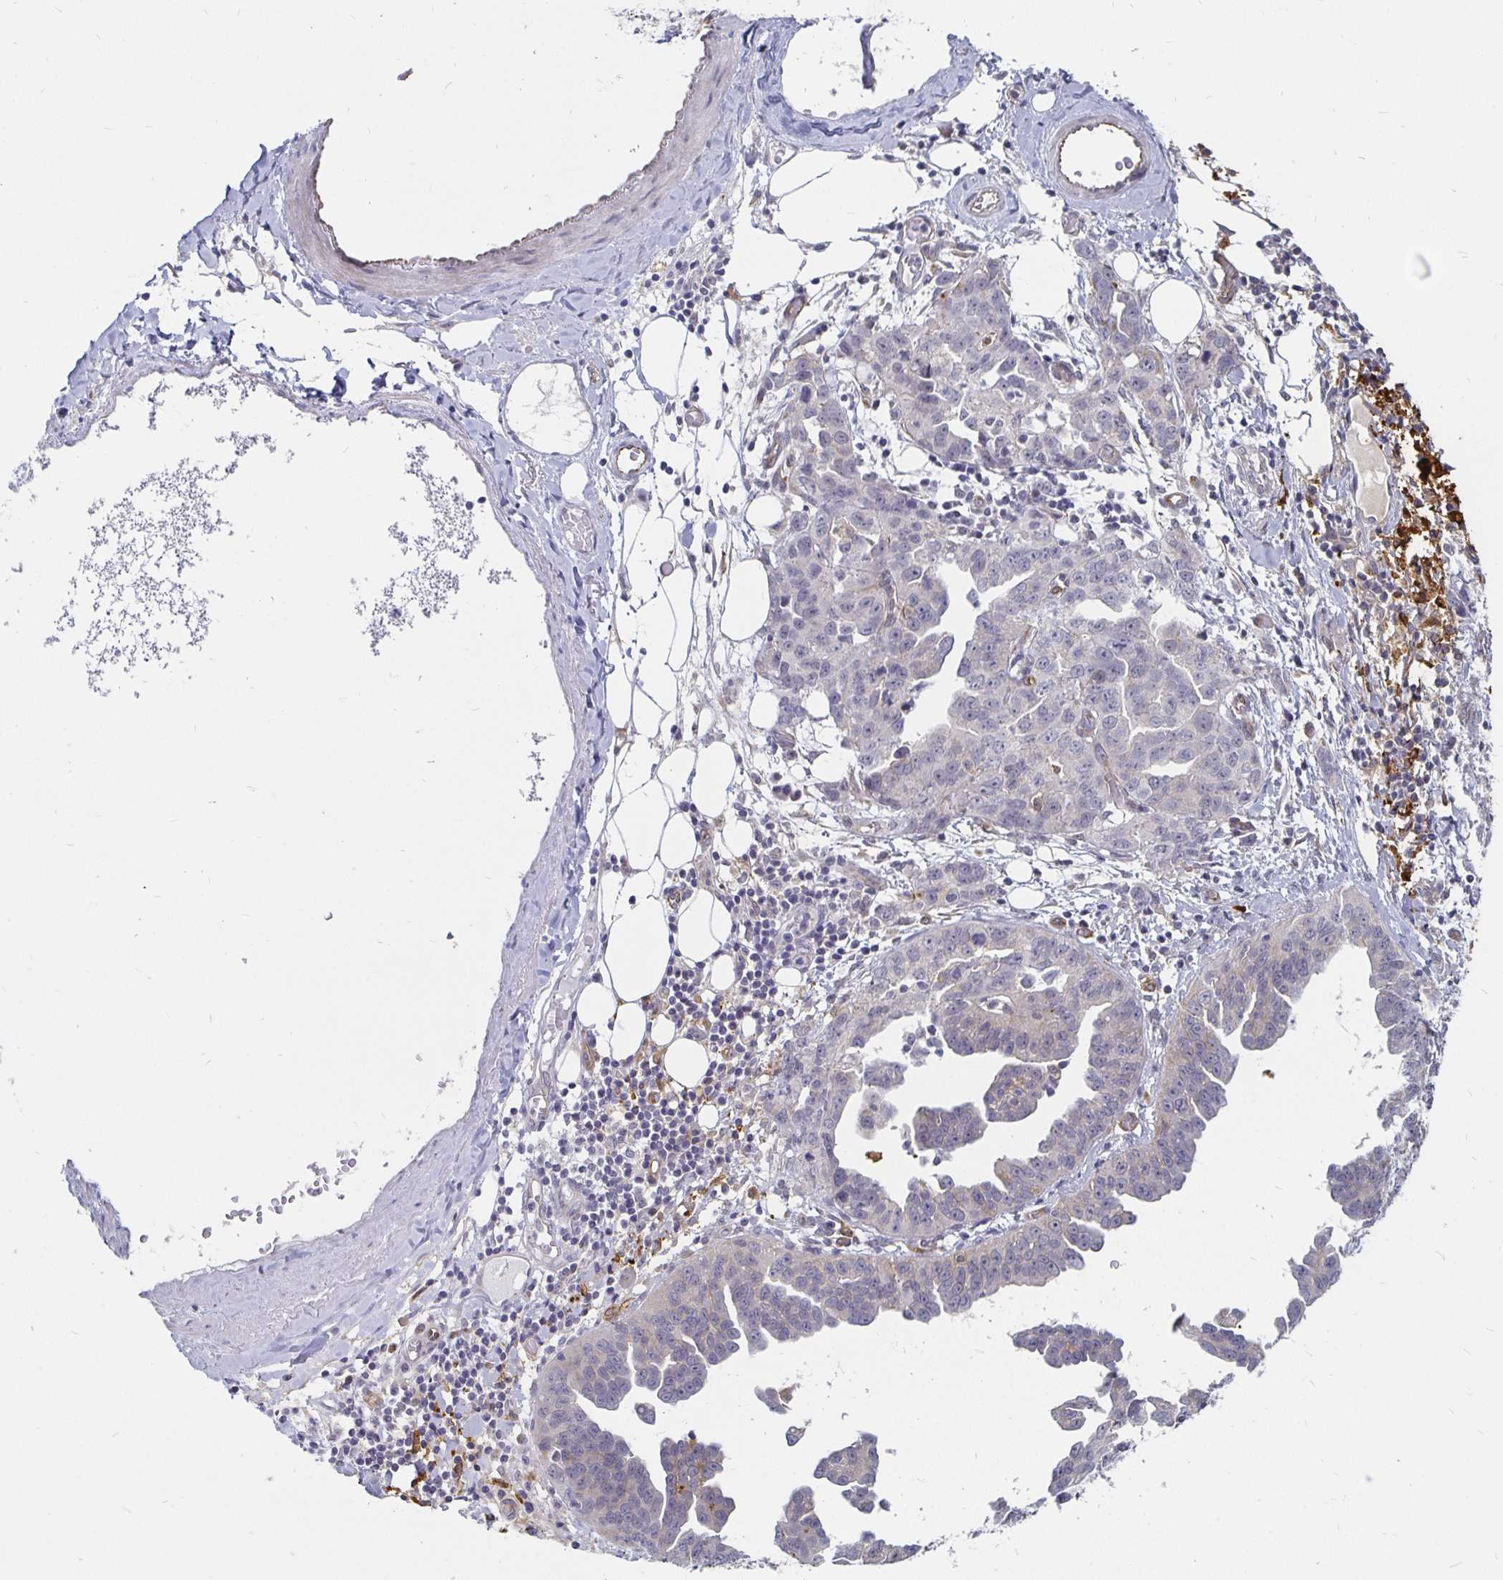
{"staining": {"intensity": "negative", "quantity": "none", "location": "none"}, "tissue": "ovarian cancer", "cell_type": "Tumor cells", "image_type": "cancer", "snomed": [{"axis": "morphology", "description": "Cystadenocarcinoma, serous, NOS"}, {"axis": "topography", "description": "Ovary"}], "caption": "This is an immunohistochemistry photomicrograph of ovarian cancer (serous cystadenocarcinoma). There is no positivity in tumor cells.", "gene": "CCDC85A", "patient": {"sex": "female", "age": 75}}